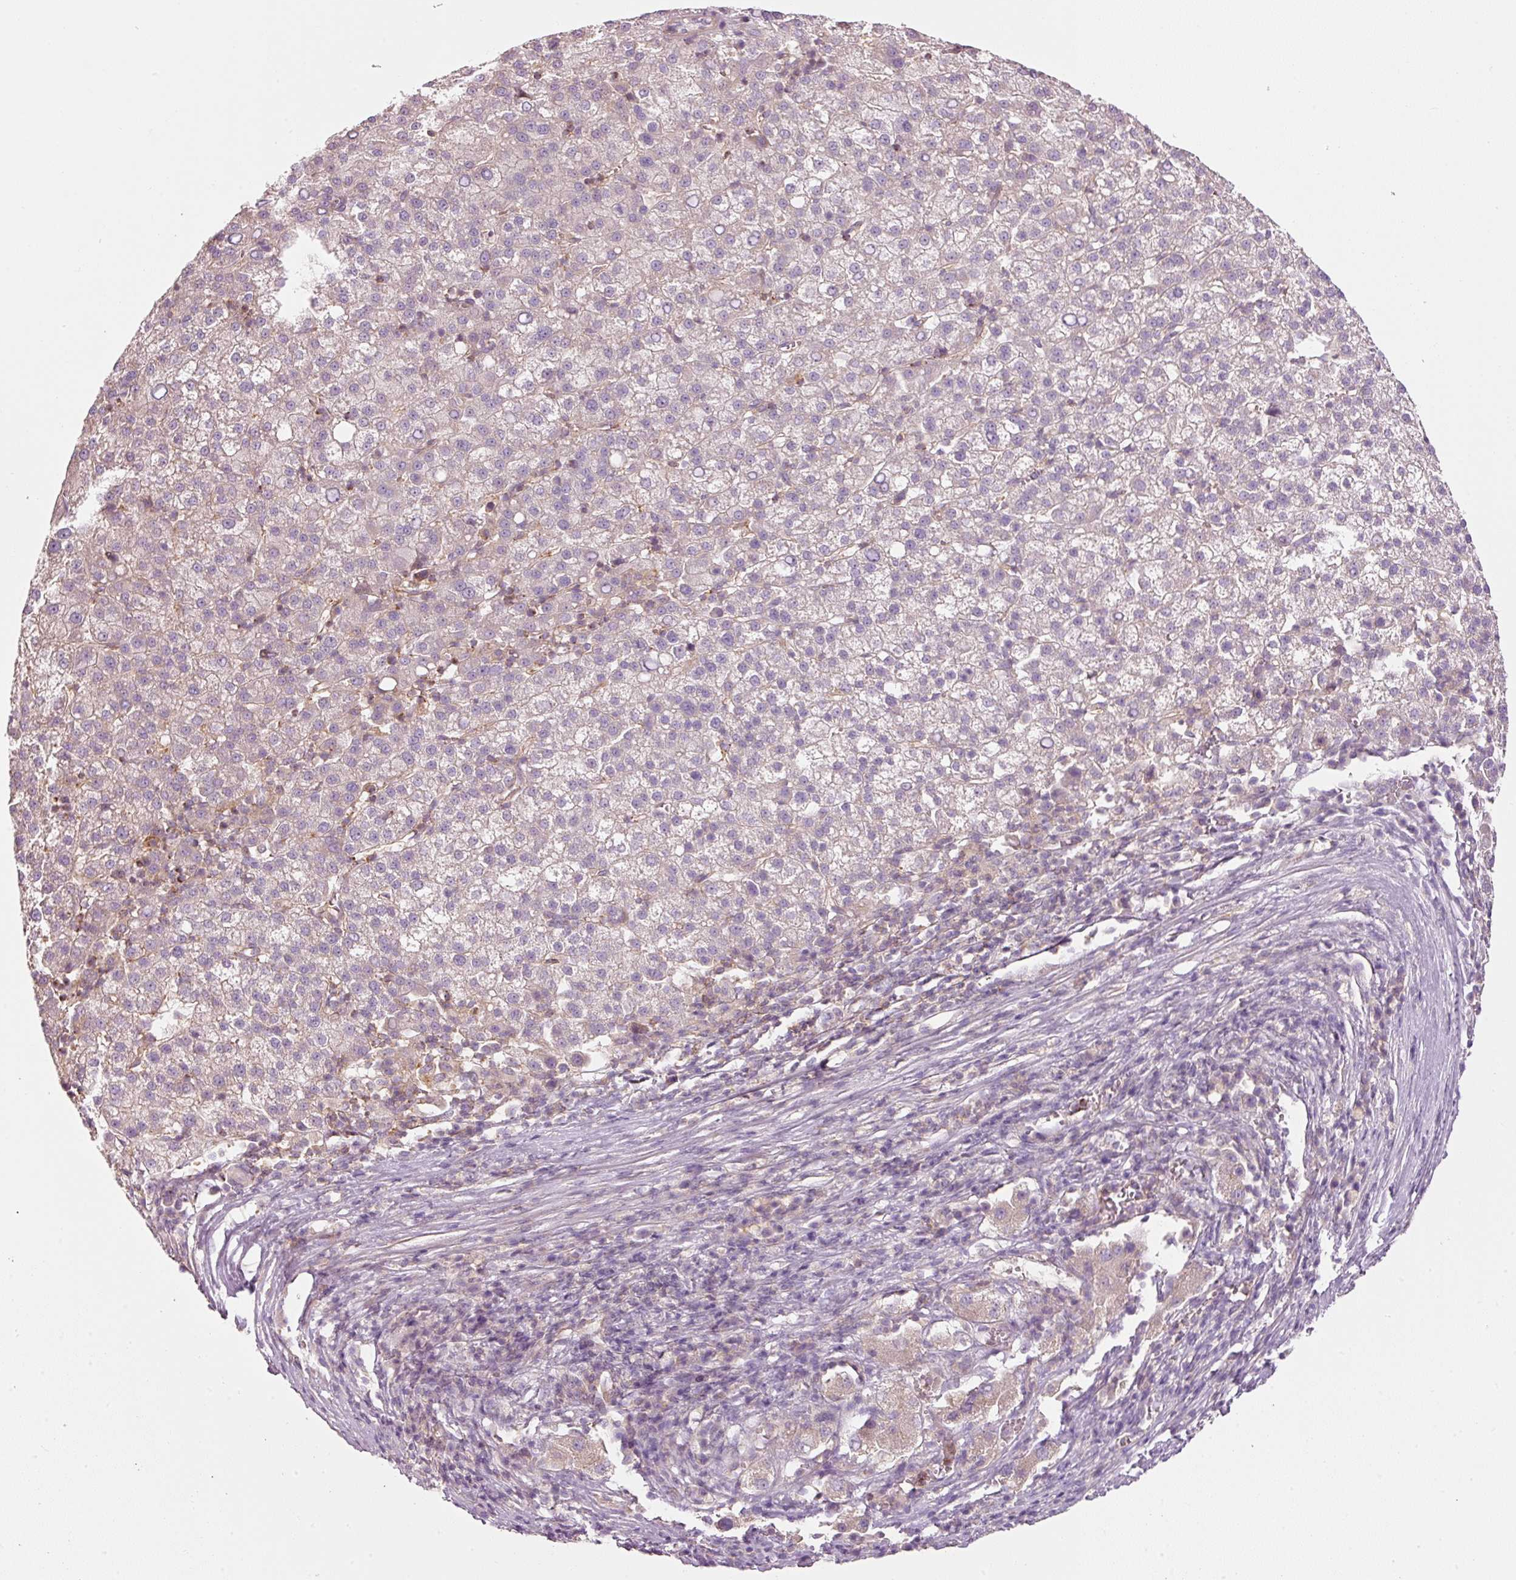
{"staining": {"intensity": "negative", "quantity": "none", "location": "none"}, "tissue": "liver cancer", "cell_type": "Tumor cells", "image_type": "cancer", "snomed": [{"axis": "morphology", "description": "Carcinoma, Hepatocellular, NOS"}, {"axis": "topography", "description": "Liver"}], "caption": "Tumor cells are negative for protein expression in human liver cancer (hepatocellular carcinoma).", "gene": "SIPA1", "patient": {"sex": "female", "age": 58}}